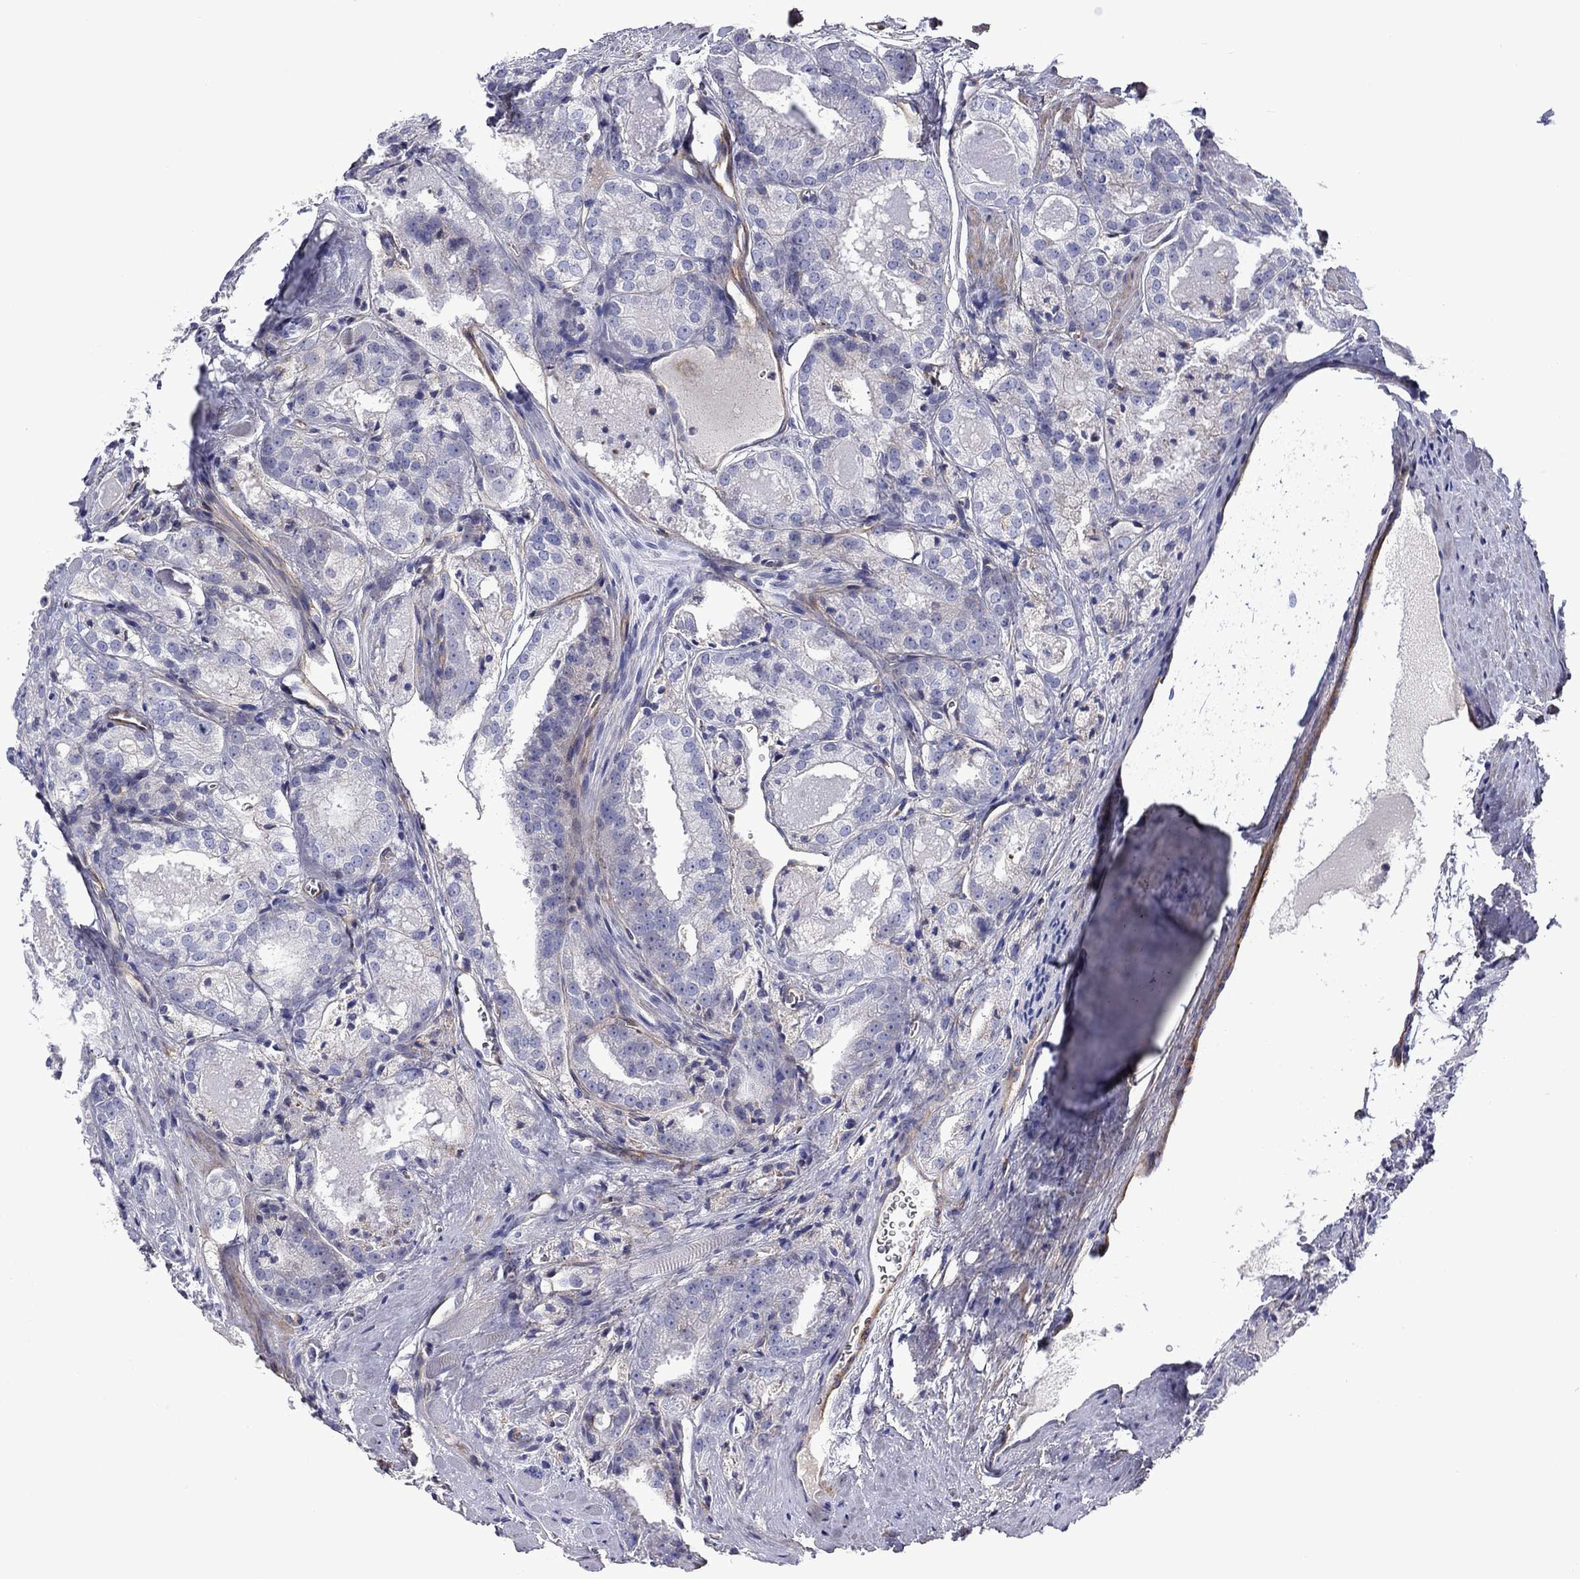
{"staining": {"intensity": "negative", "quantity": "none", "location": "none"}, "tissue": "prostate cancer", "cell_type": "Tumor cells", "image_type": "cancer", "snomed": [{"axis": "morphology", "description": "Adenocarcinoma, NOS"}, {"axis": "morphology", "description": "Adenocarcinoma, High grade"}, {"axis": "topography", "description": "Prostate"}], "caption": "Tumor cells are negative for protein expression in human prostate cancer.", "gene": "HSPG2", "patient": {"sex": "male", "age": 70}}